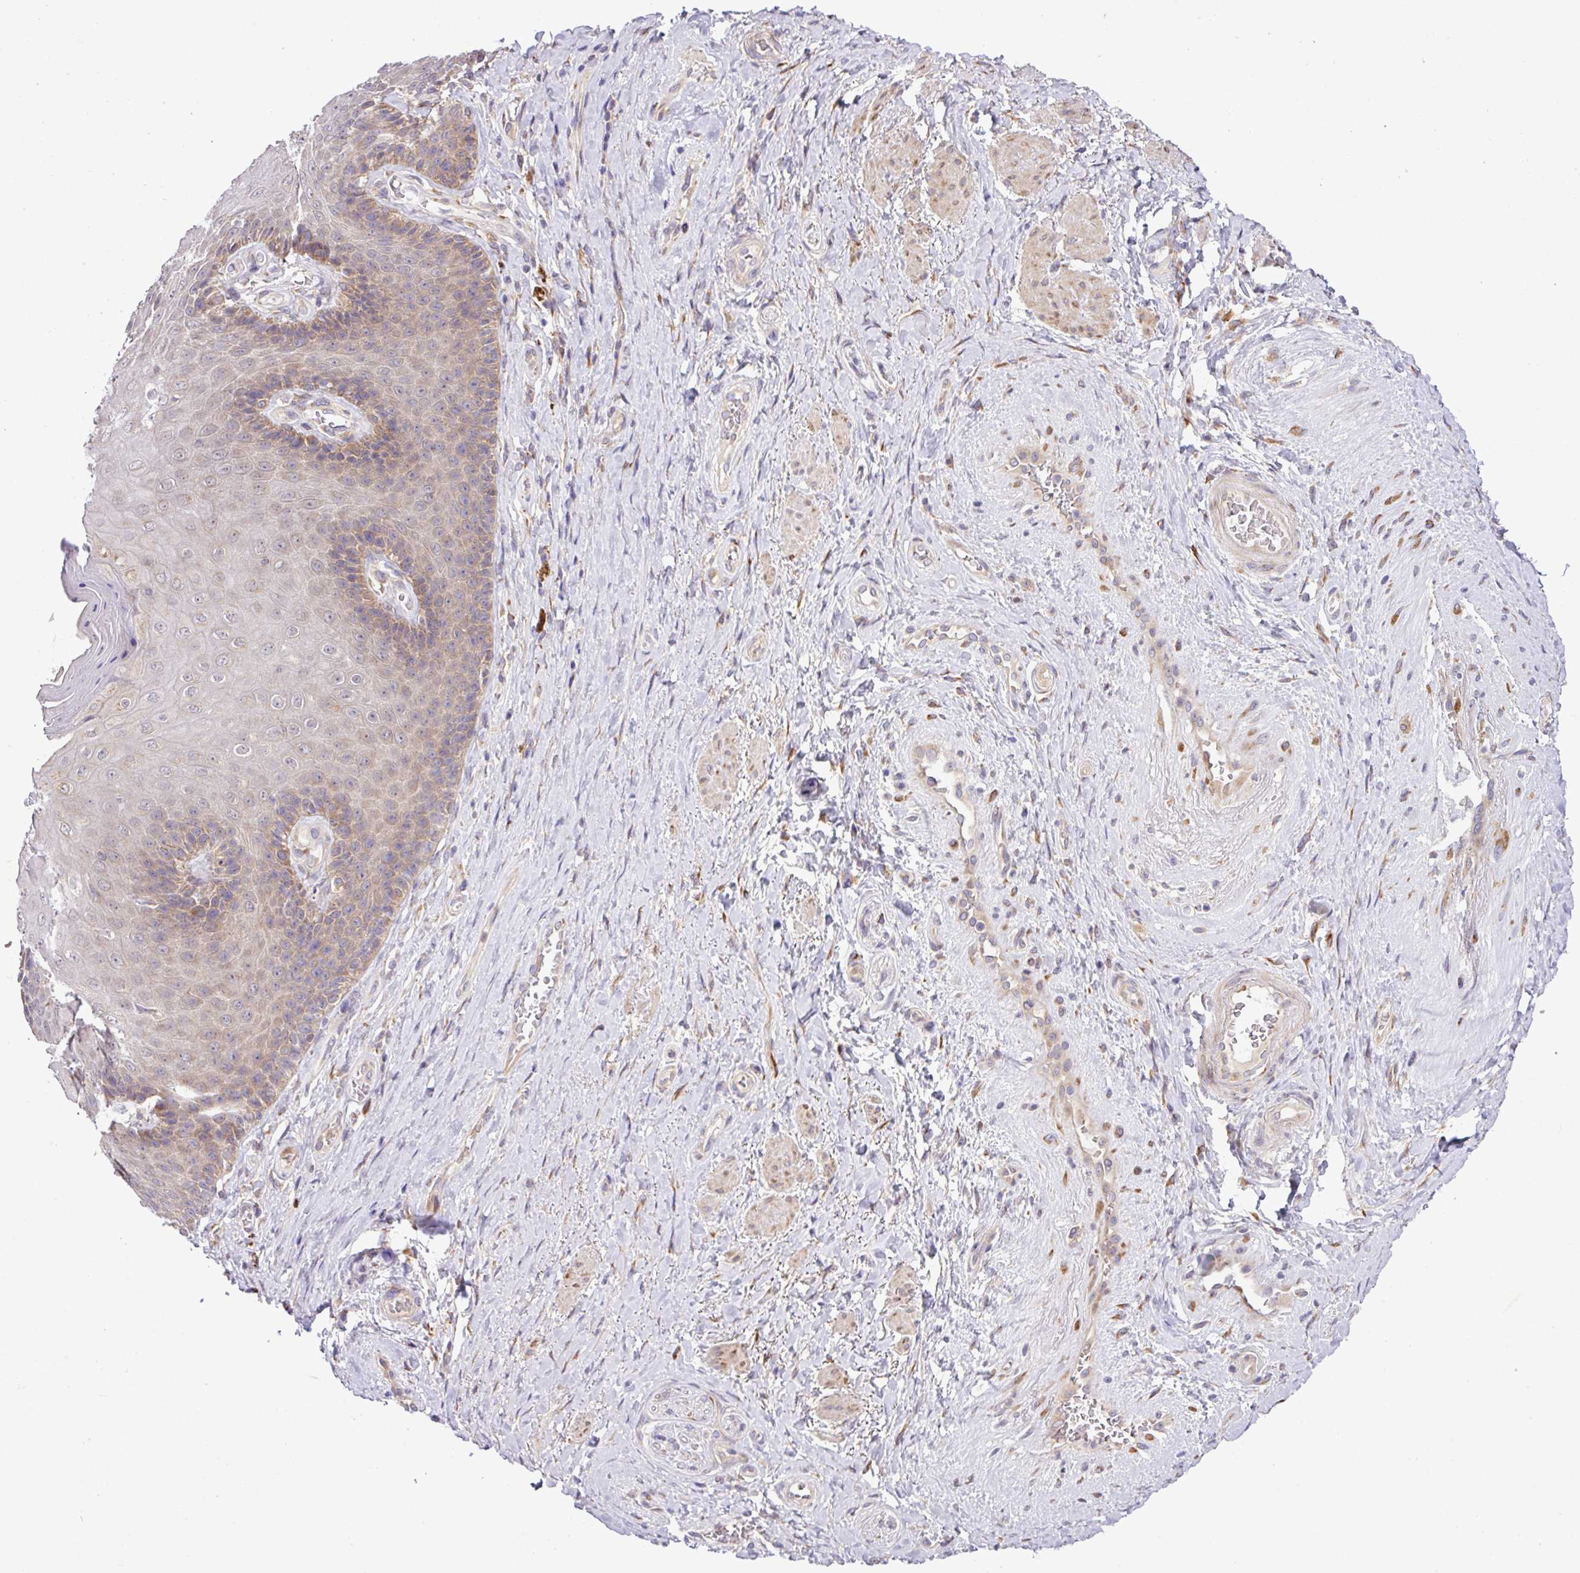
{"staining": {"intensity": "moderate", "quantity": "25%-75%", "location": "cytoplasmic/membranous"}, "tissue": "skin", "cell_type": "Epidermal cells", "image_type": "normal", "snomed": [{"axis": "morphology", "description": "Normal tissue, NOS"}, {"axis": "topography", "description": "Anal"}, {"axis": "topography", "description": "Peripheral nerve tissue"}], "caption": "This is a histology image of immunohistochemistry (IHC) staining of unremarkable skin, which shows moderate positivity in the cytoplasmic/membranous of epidermal cells.", "gene": "TM2D2", "patient": {"sex": "male", "age": 53}}